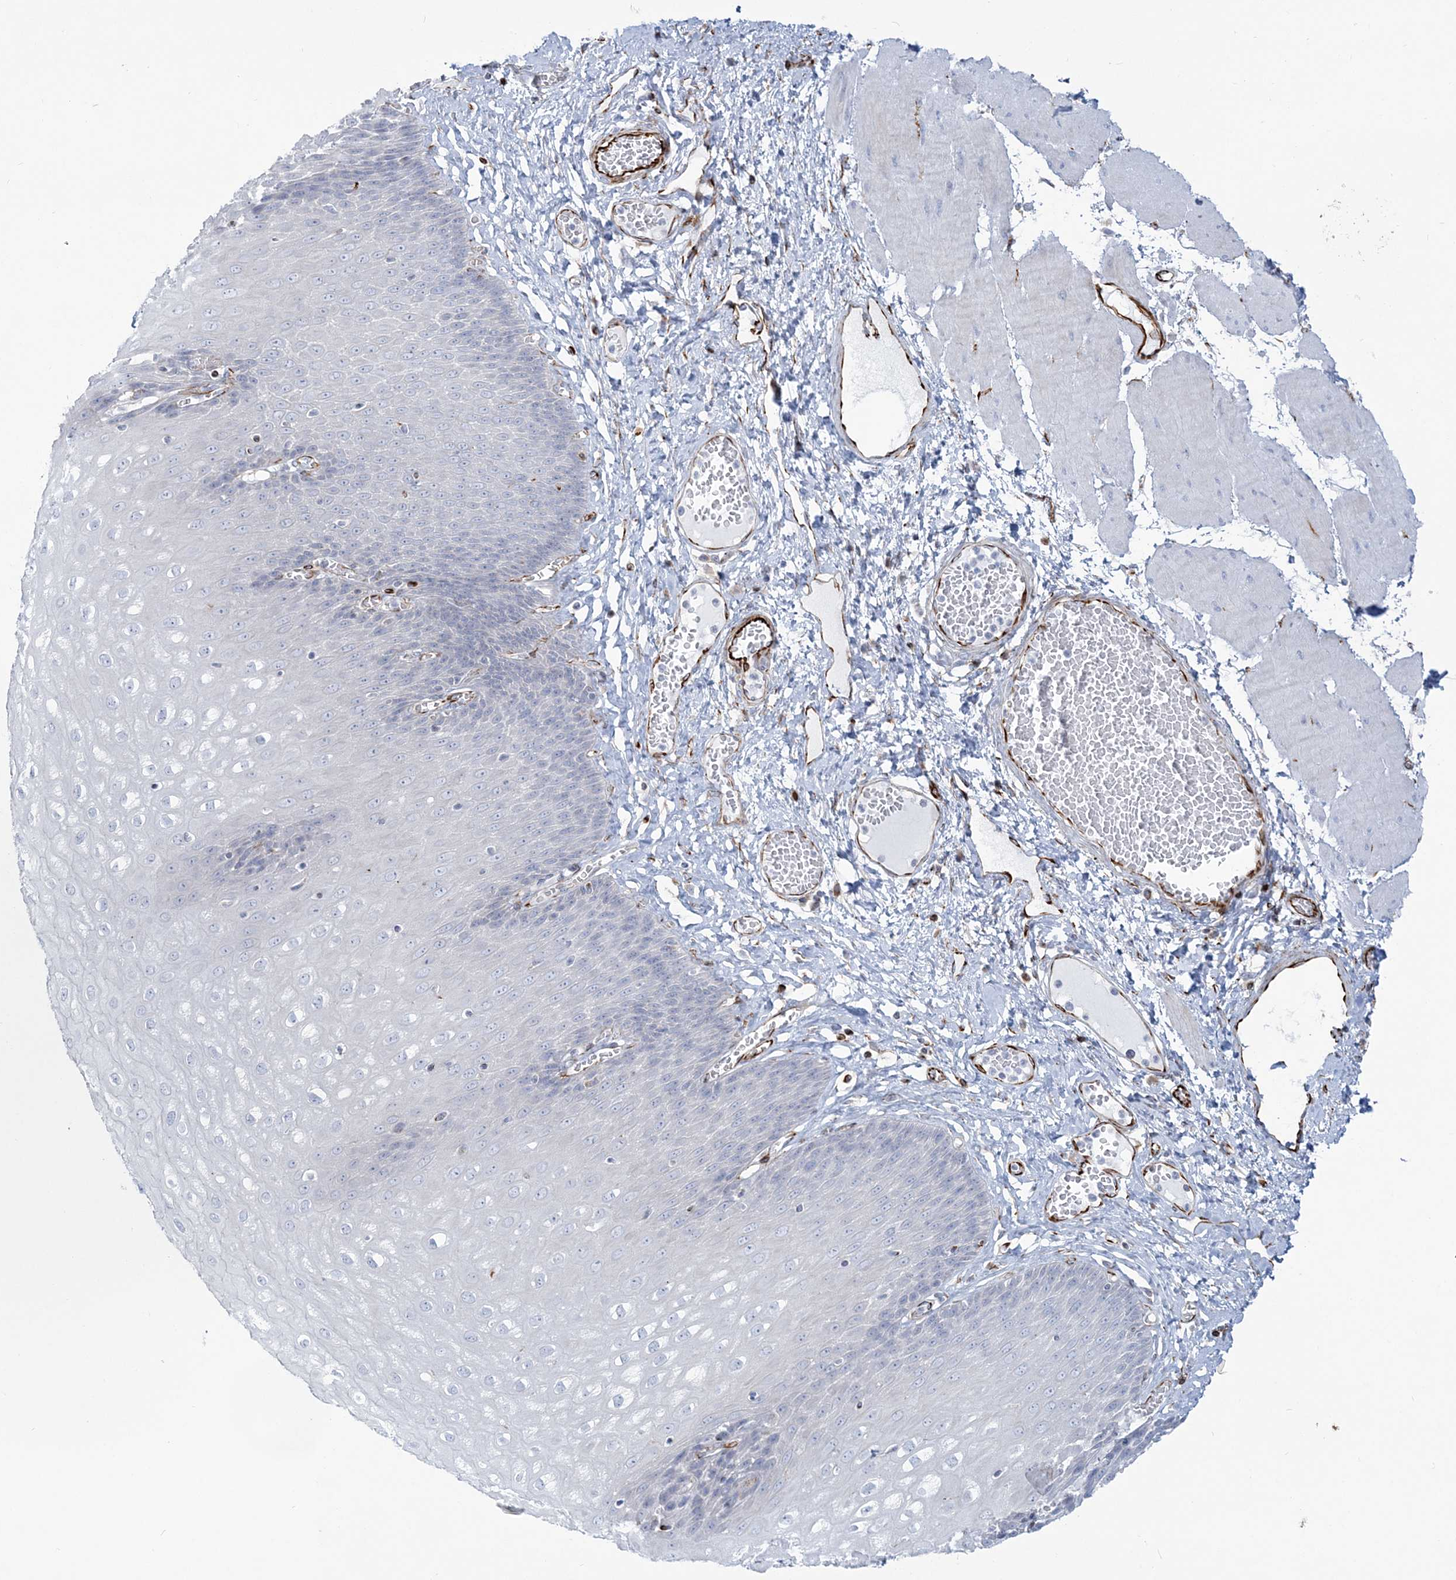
{"staining": {"intensity": "negative", "quantity": "none", "location": "none"}, "tissue": "esophagus", "cell_type": "Squamous epithelial cells", "image_type": "normal", "snomed": [{"axis": "morphology", "description": "Normal tissue, NOS"}, {"axis": "topography", "description": "Esophagus"}], "caption": "Immunohistochemistry of unremarkable human esophagus demonstrates no staining in squamous epithelial cells. The staining was performed using DAB to visualize the protein expression in brown, while the nuclei were stained in blue with hematoxylin (Magnification: 20x).", "gene": "PPIL6", "patient": {"sex": "male", "age": 60}}